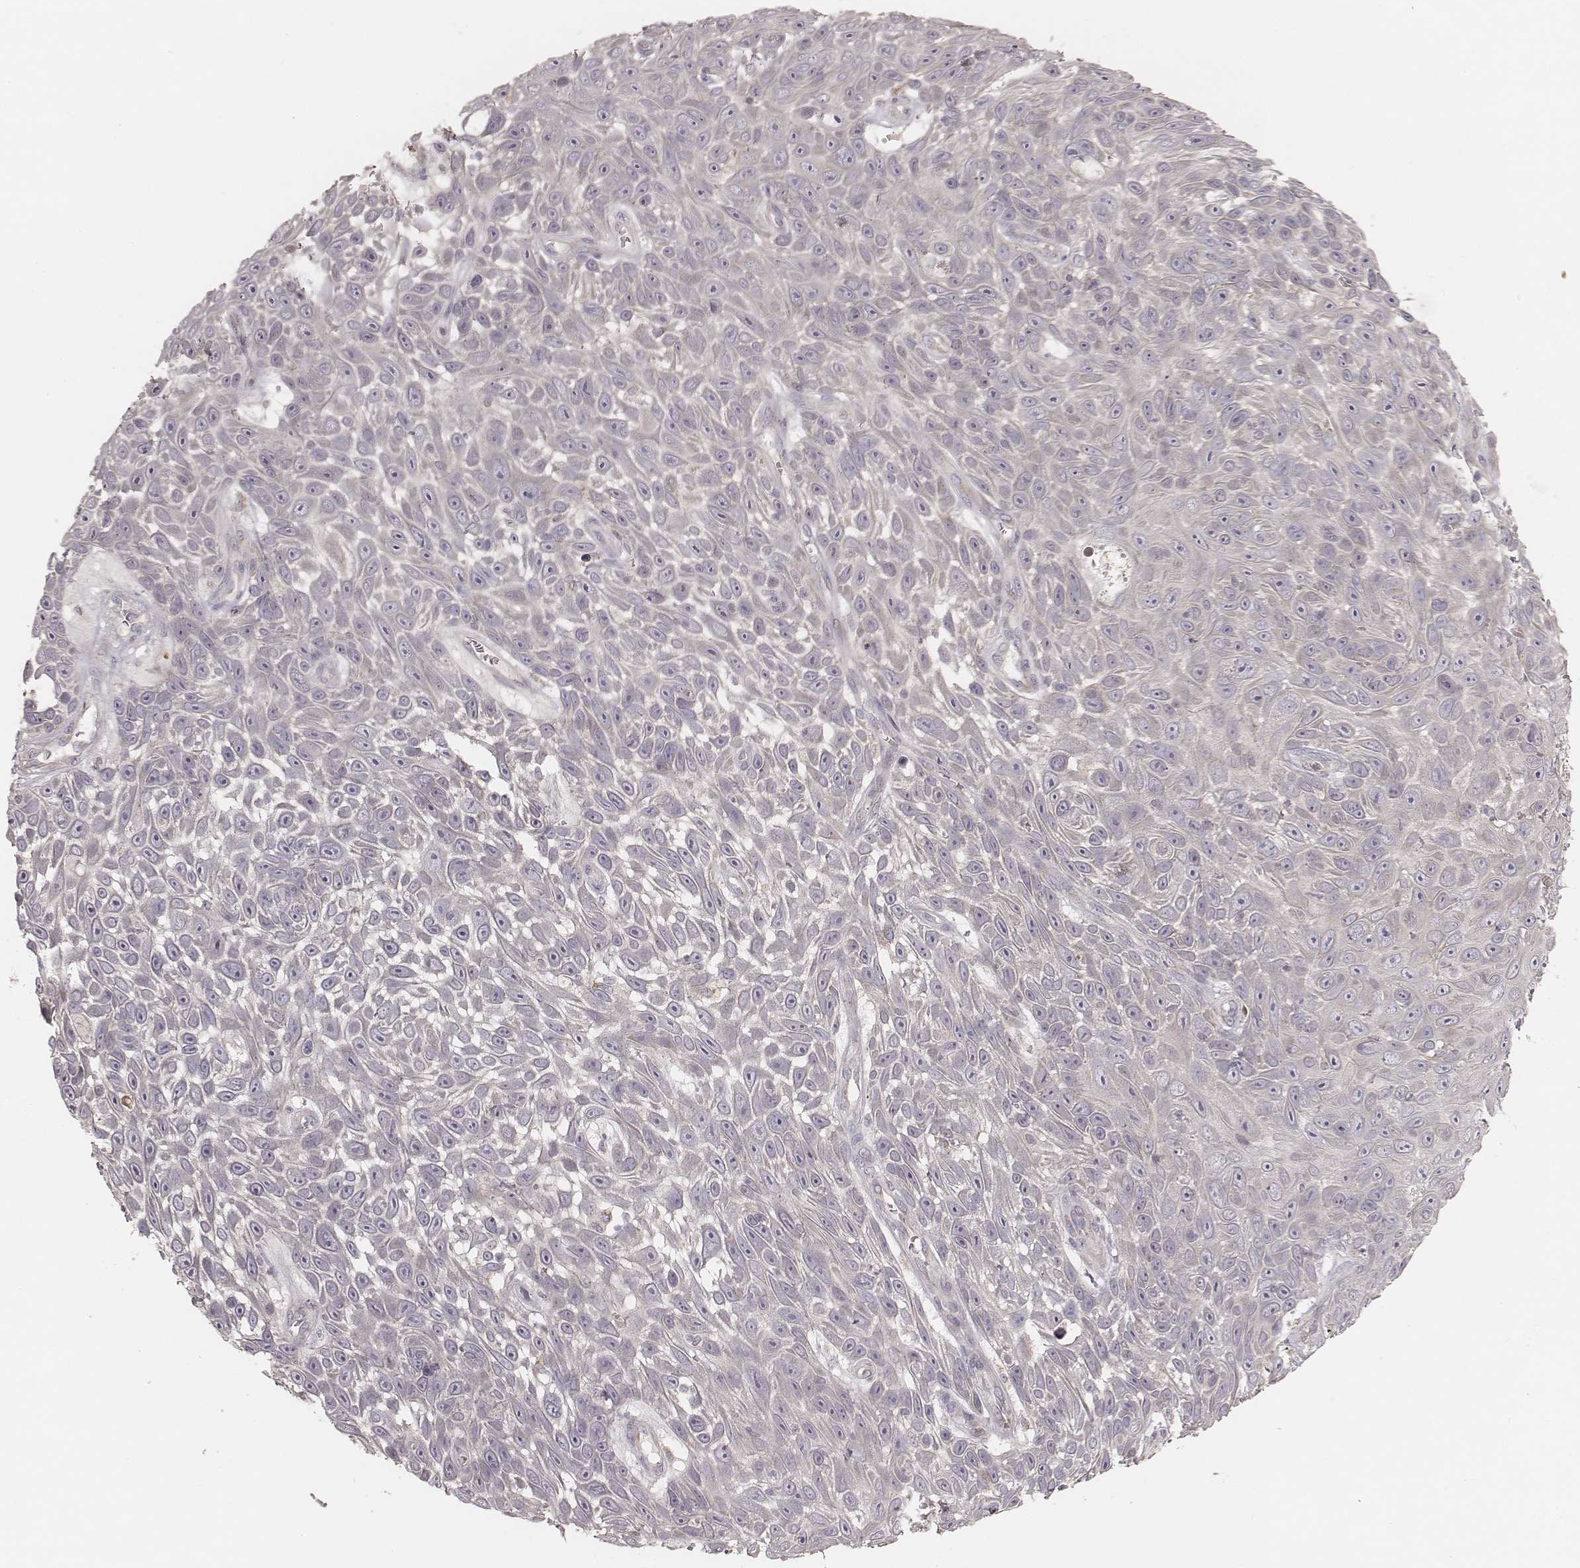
{"staining": {"intensity": "negative", "quantity": "none", "location": "none"}, "tissue": "skin cancer", "cell_type": "Tumor cells", "image_type": "cancer", "snomed": [{"axis": "morphology", "description": "Squamous cell carcinoma, NOS"}, {"axis": "topography", "description": "Skin"}], "caption": "This is a image of IHC staining of skin cancer, which shows no expression in tumor cells.", "gene": "ABCA7", "patient": {"sex": "male", "age": 82}}